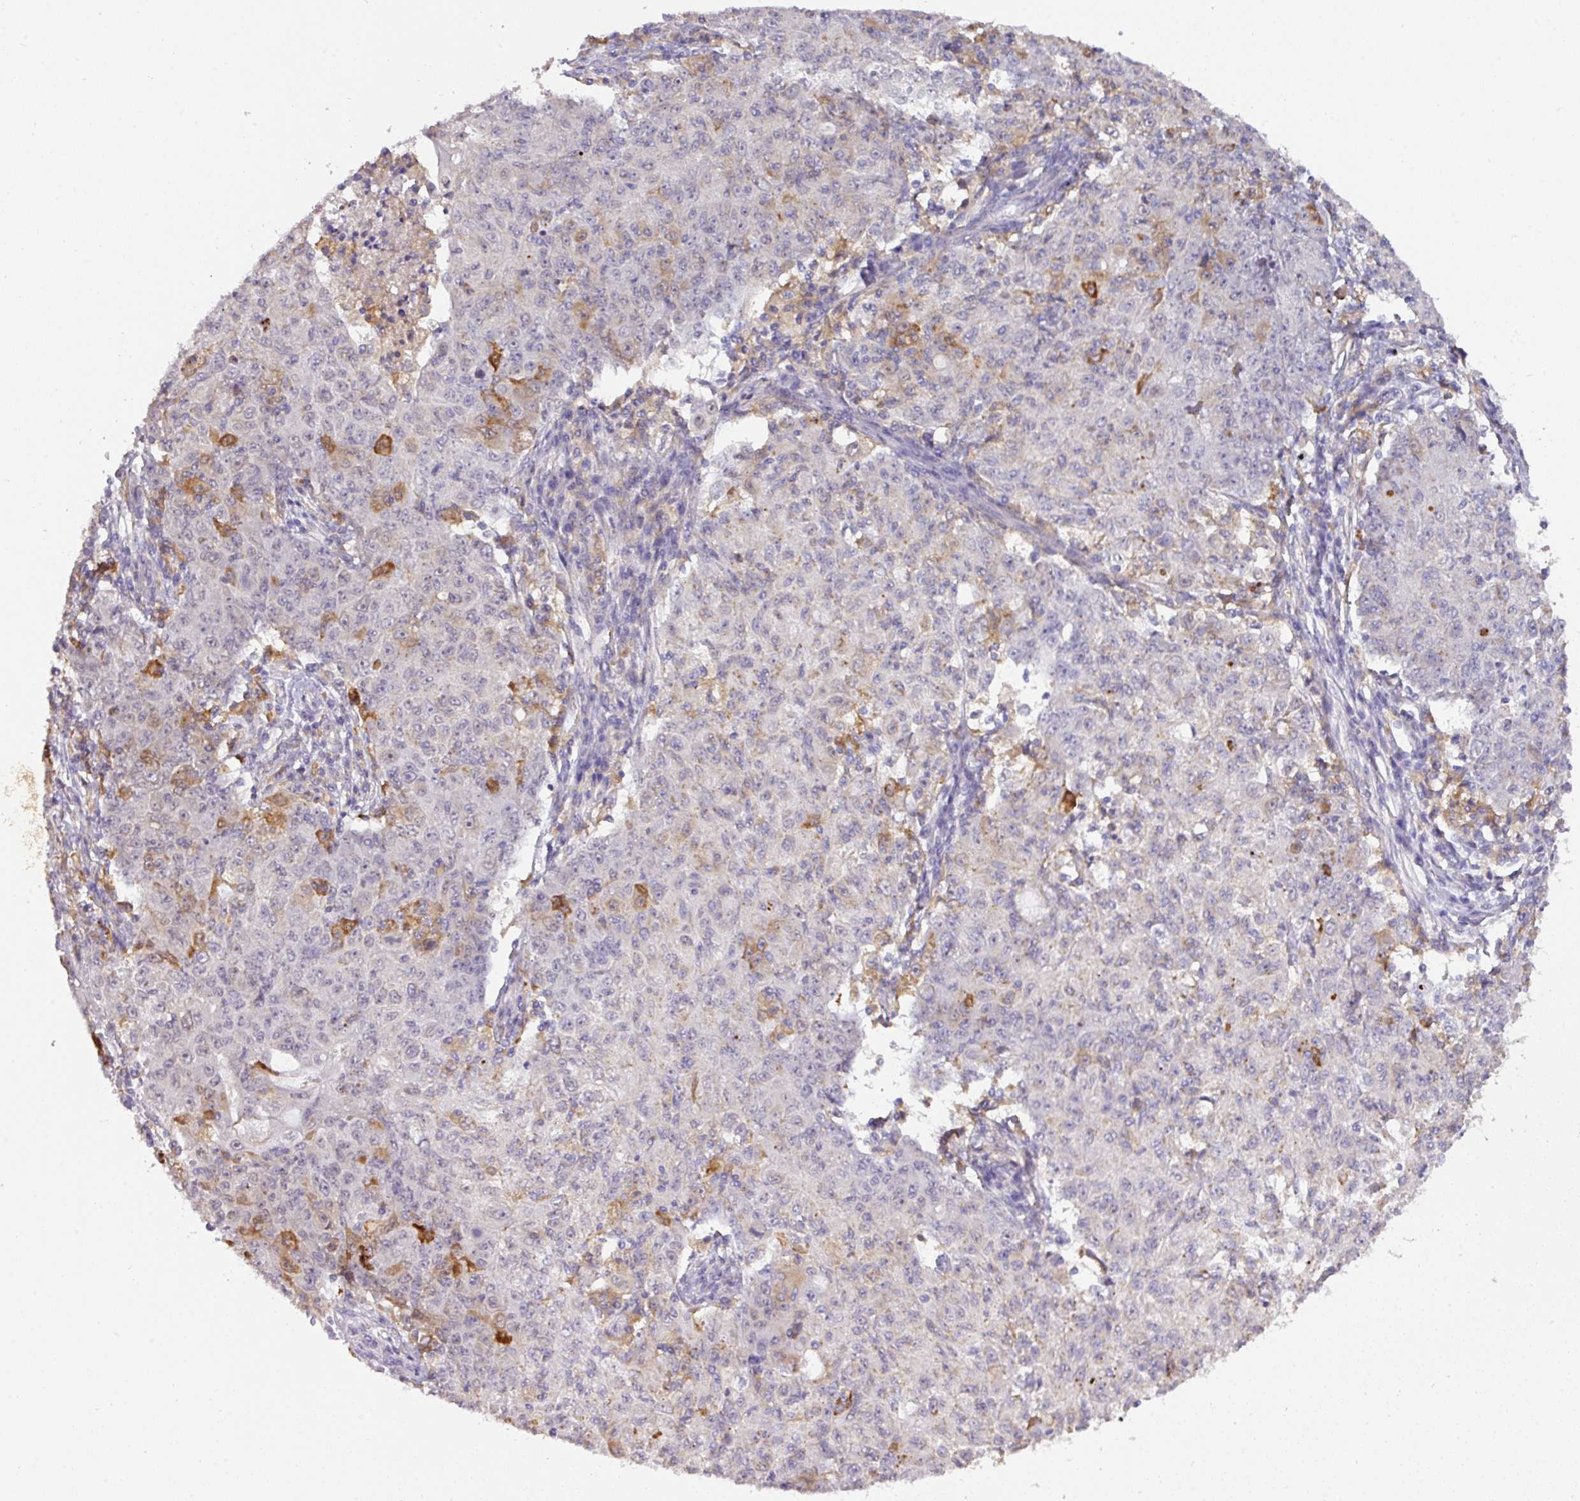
{"staining": {"intensity": "moderate", "quantity": "<25%", "location": "cytoplasmic/membranous"}, "tissue": "ovarian cancer", "cell_type": "Tumor cells", "image_type": "cancer", "snomed": [{"axis": "morphology", "description": "Carcinoma, endometroid"}, {"axis": "topography", "description": "Ovary"}], "caption": "An image of human ovarian endometroid carcinoma stained for a protein shows moderate cytoplasmic/membranous brown staining in tumor cells. (Brightfield microscopy of DAB IHC at high magnification).", "gene": "GCNT7", "patient": {"sex": "female", "age": 42}}